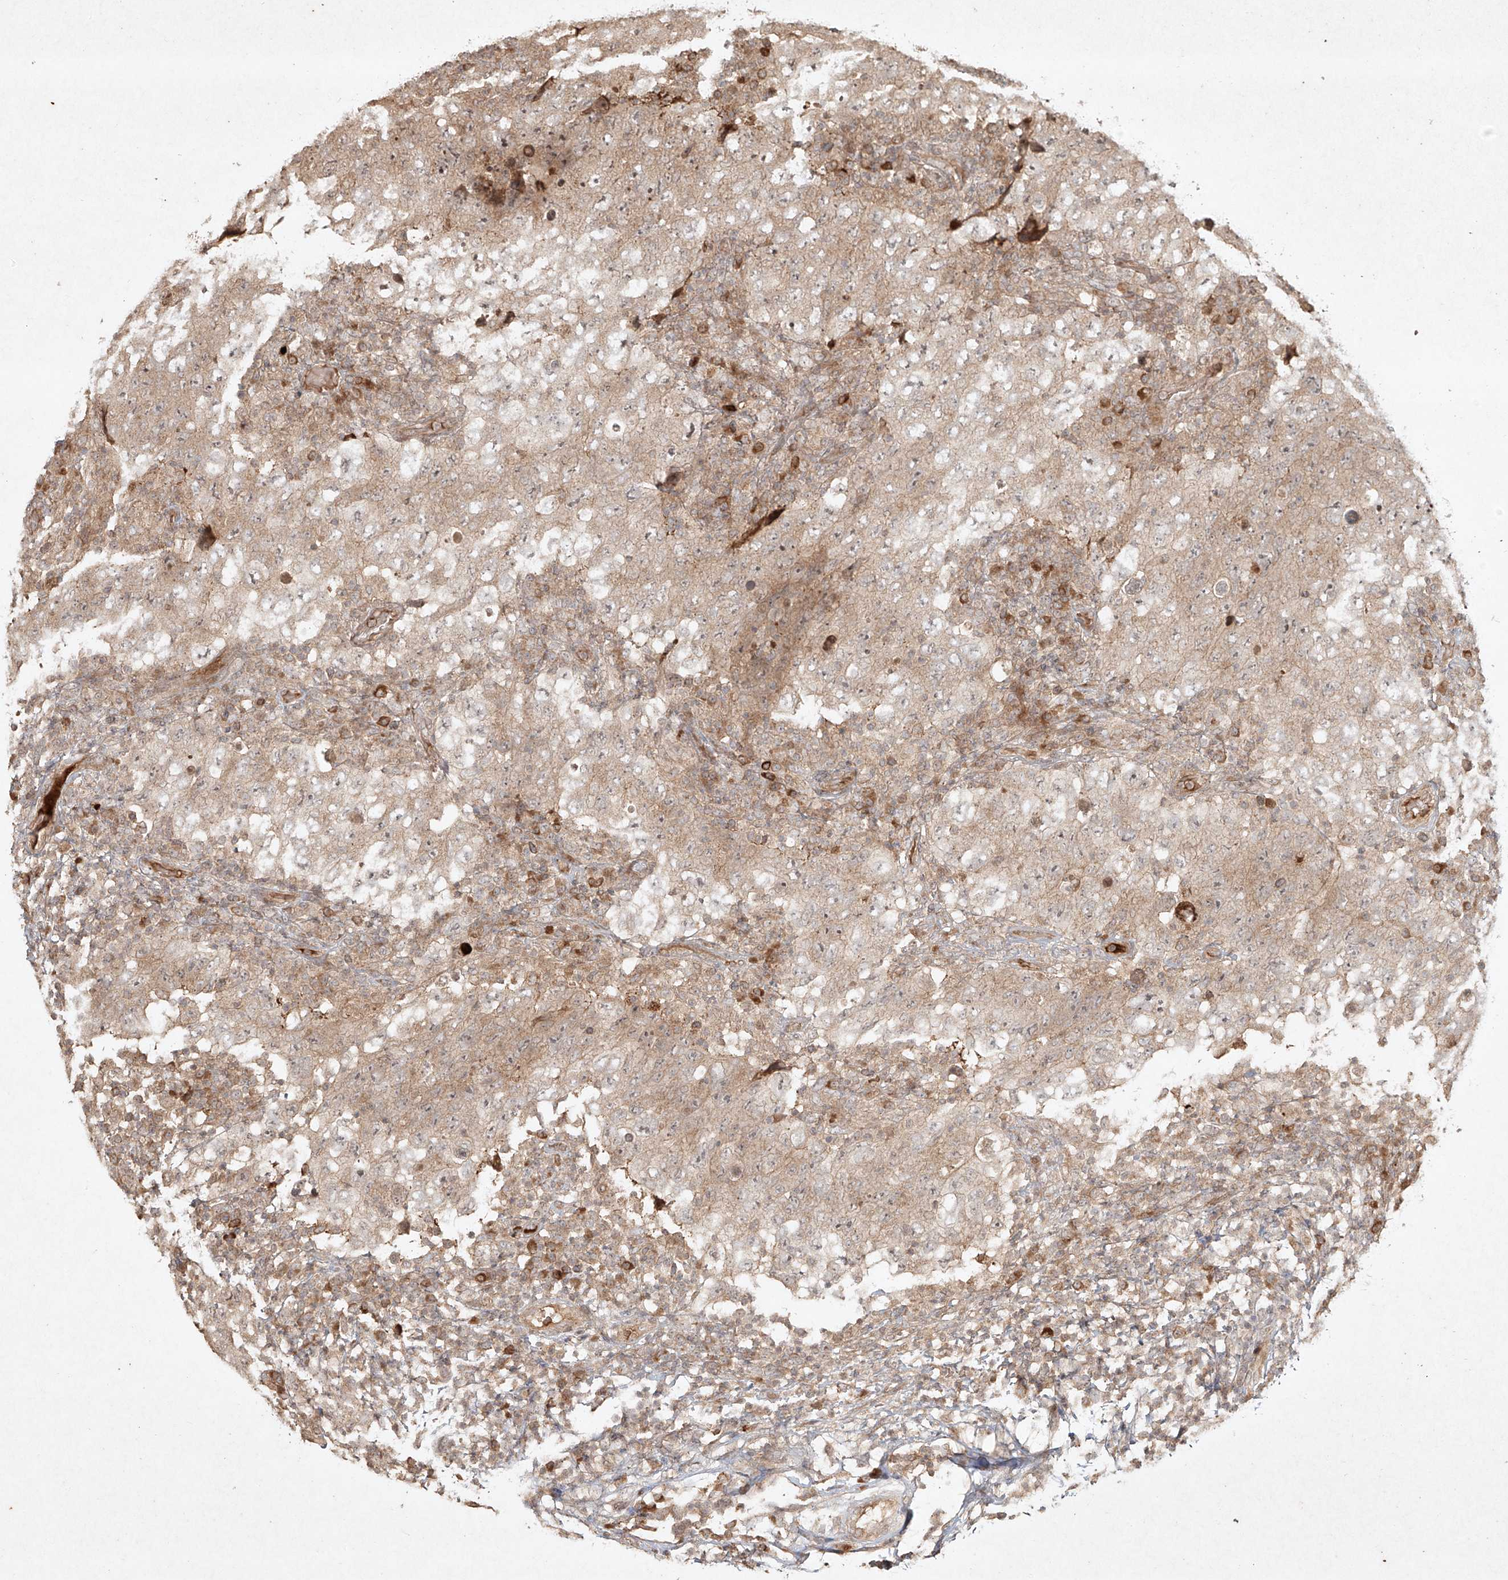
{"staining": {"intensity": "weak", "quantity": "25%-75%", "location": "cytoplasmic/membranous"}, "tissue": "testis cancer", "cell_type": "Tumor cells", "image_type": "cancer", "snomed": [{"axis": "morphology", "description": "Carcinoma, Embryonal, NOS"}, {"axis": "topography", "description": "Testis"}], "caption": "Protein positivity by IHC reveals weak cytoplasmic/membranous expression in approximately 25%-75% of tumor cells in testis embryonal carcinoma.", "gene": "CYYR1", "patient": {"sex": "male", "age": 26}}